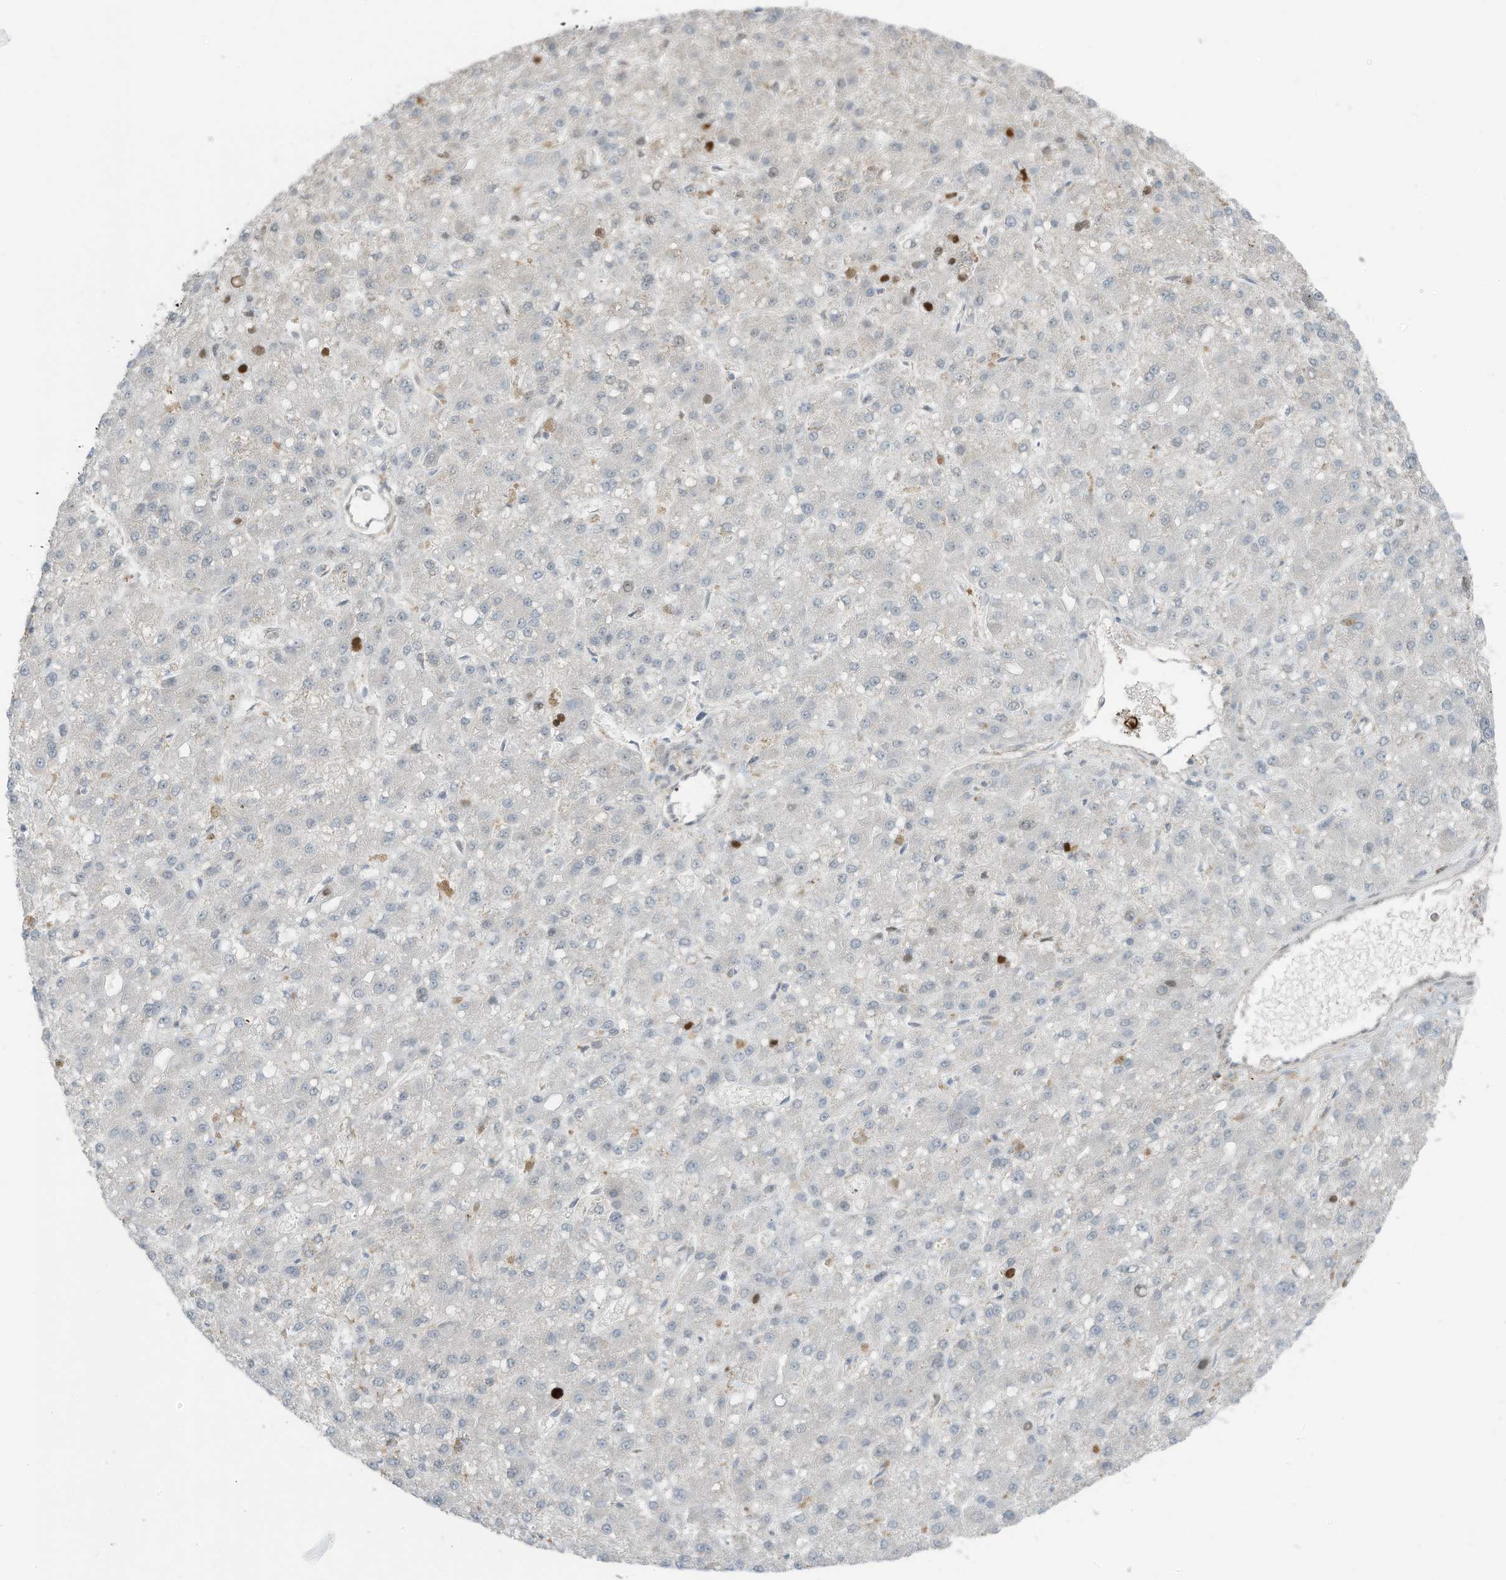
{"staining": {"intensity": "negative", "quantity": "none", "location": "none"}, "tissue": "liver cancer", "cell_type": "Tumor cells", "image_type": "cancer", "snomed": [{"axis": "morphology", "description": "Carcinoma, Hepatocellular, NOS"}, {"axis": "topography", "description": "Liver"}], "caption": "DAB (3,3'-diaminobenzidine) immunohistochemical staining of human liver cancer (hepatocellular carcinoma) exhibits no significant positivity in tumor cells.", "gene": "DZIP3", "patient": {"sex": "male", "age": 67}}